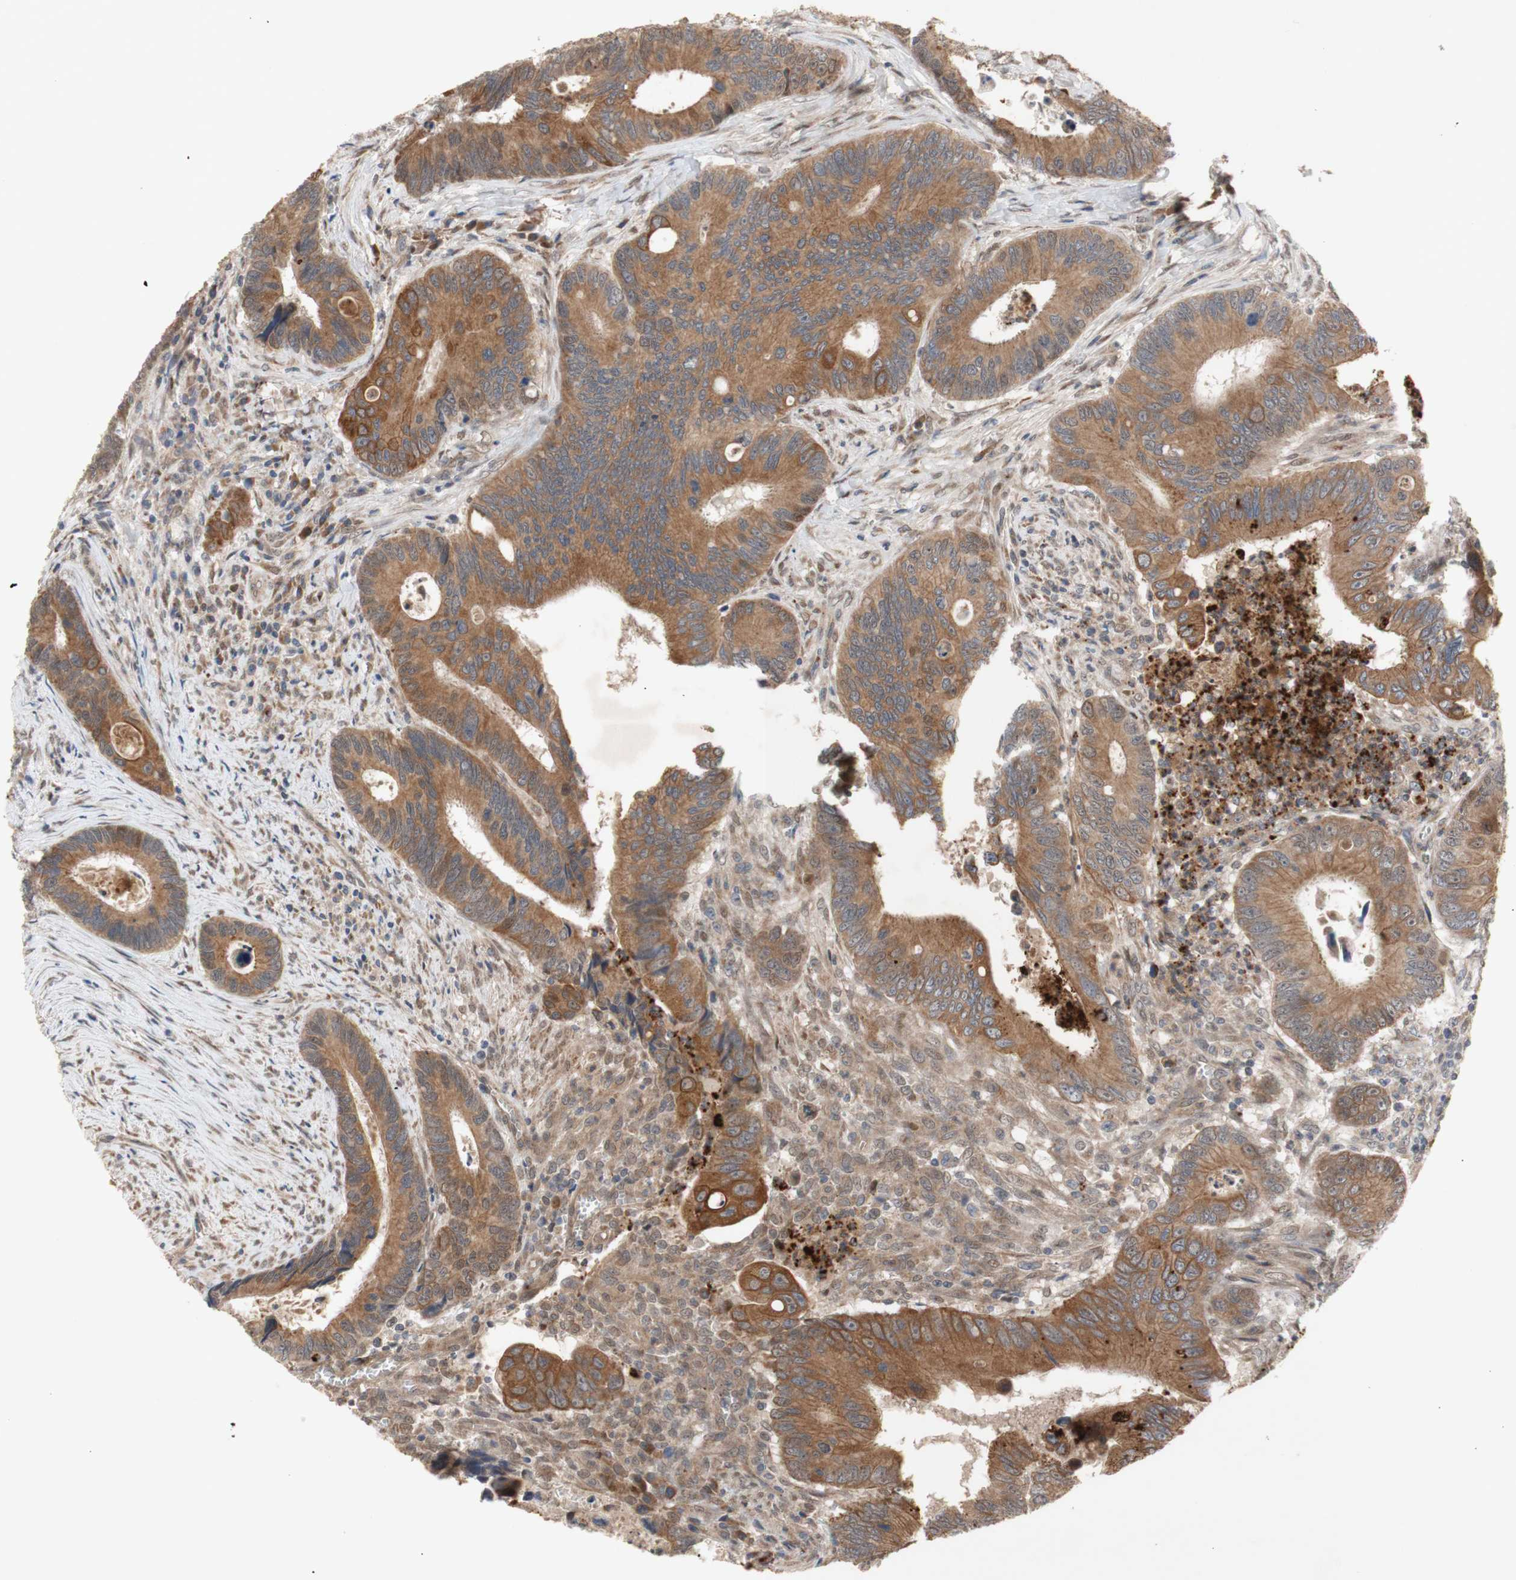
{"staining": {"intensity": "moderate", "quantity": ">75%", "location": "cytoplasmic/membranous"}, "tissue": "colorectal cancer", "cell_type": "Tumor cells", "image_type": "cancer", "snomed": [{"axis": "morphology", "description": "Inflammation, NOS"}, {"axis": "morphology", "description": "Adenocarcinoma, NOS"}, {"axis": "topography", "description": "Colon"}], "caption": "There is medium levels of moderate cytoplasmic/membranous staining in tumor cells of colorectal adenocarcinoma, as demonstrated by immunohistochemical staining (brown color).", "gene": "PKN1", "patient": {"sex": "male", "age": 72}}